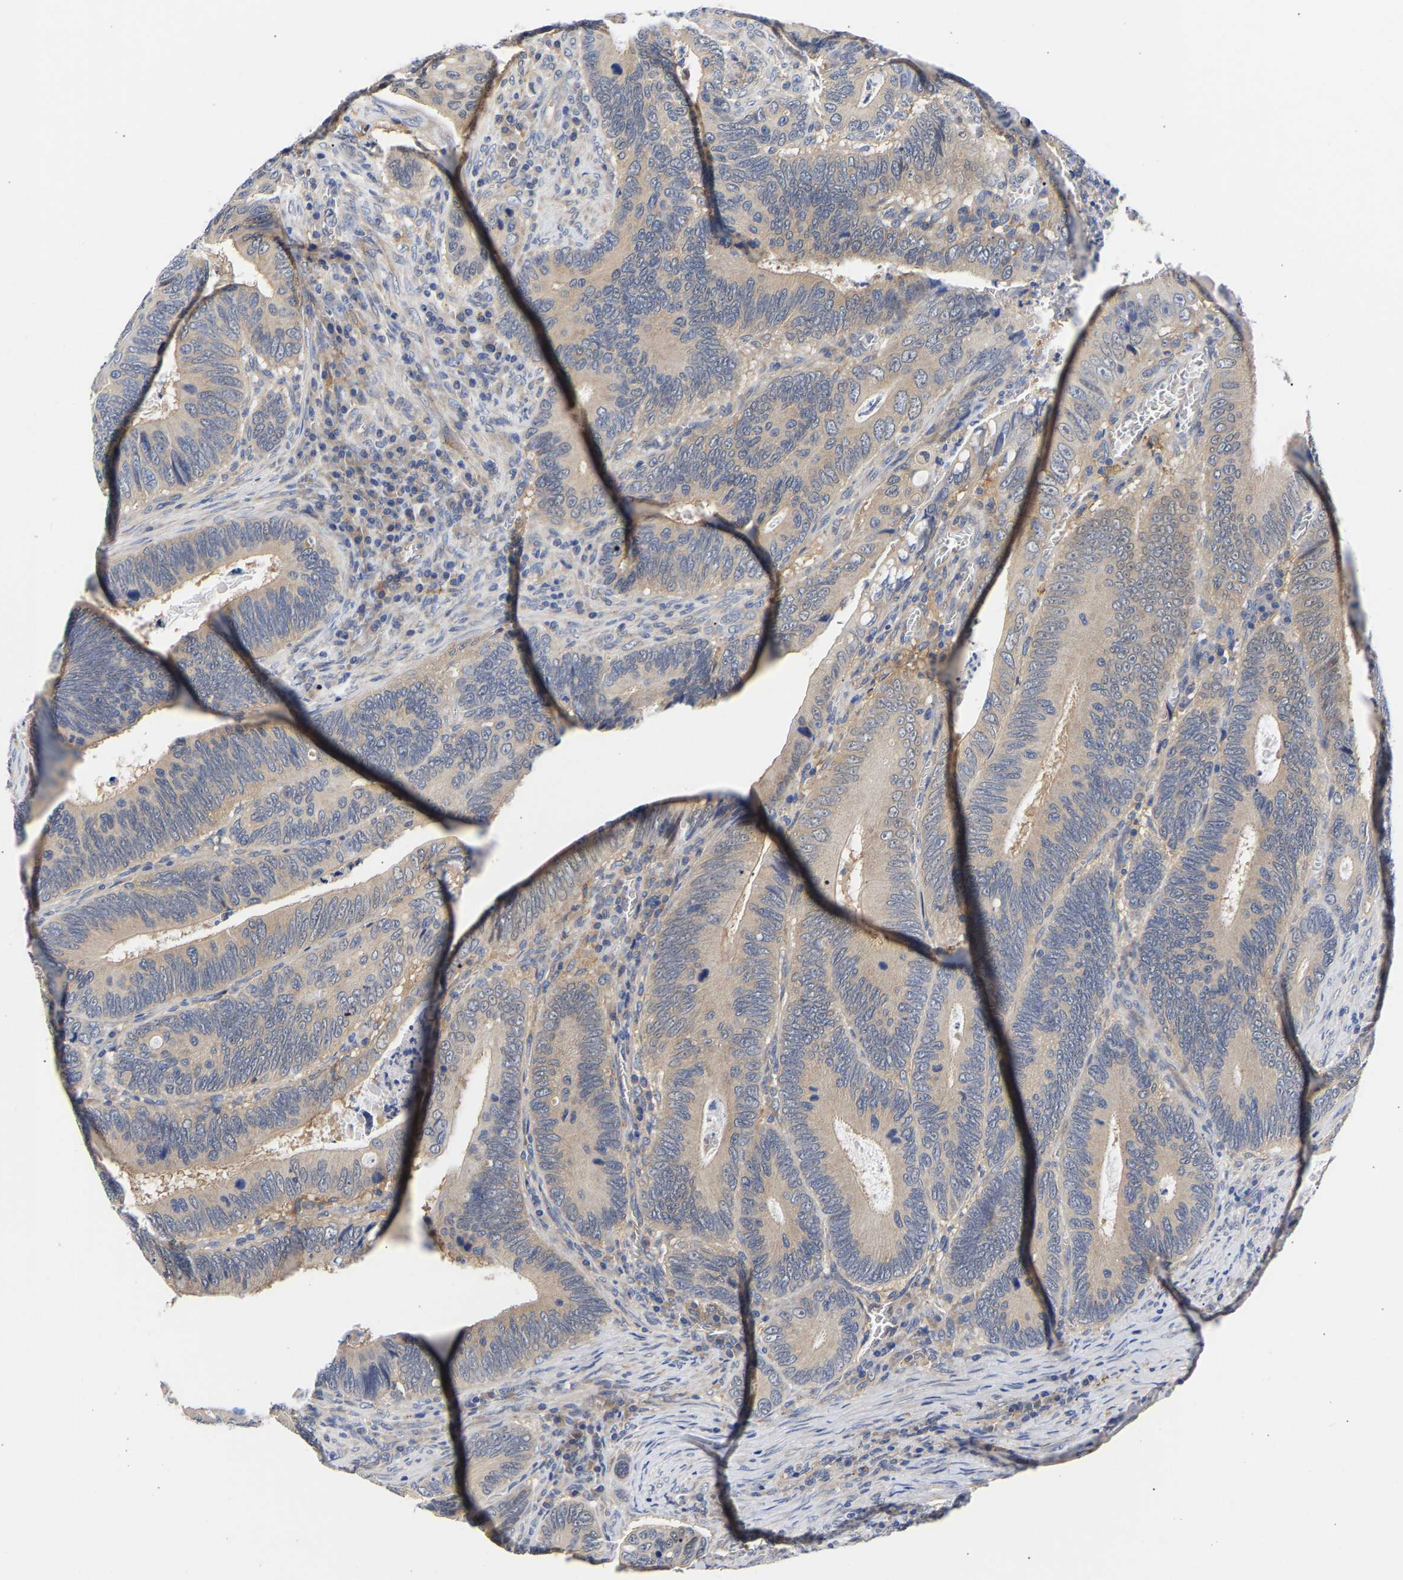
{"staining": {"intensity": "weak", "quantity": "25%-75%", "location": "cytoplasmic/membranous"}, "tissue": "colorectal cancer", "cell_type": "Tumor cells", "image_type": "cancer", "snomed": [{"axis": "morphology", "description": "Inflammation, NOS"}, {"axis": "morphology", "description": "Adenocarcinoma, NOS"}, {"axis": "topography", "description": "Colon"}], "caption": "A low amount of weak cytoplasmic/membranous positivity is identified in approximately 25%-75% of tumor cells in colorectal cancer (adenocarcinoma) tissue. The staining is performed using DAB (3,3'-diaminobenzidine) brown chromogen to label protein expression. The nuclei are counter-stained blue using hematoxylin.", "gene": "CCDC6", "patient": {"sex": "male", "age": 72}}